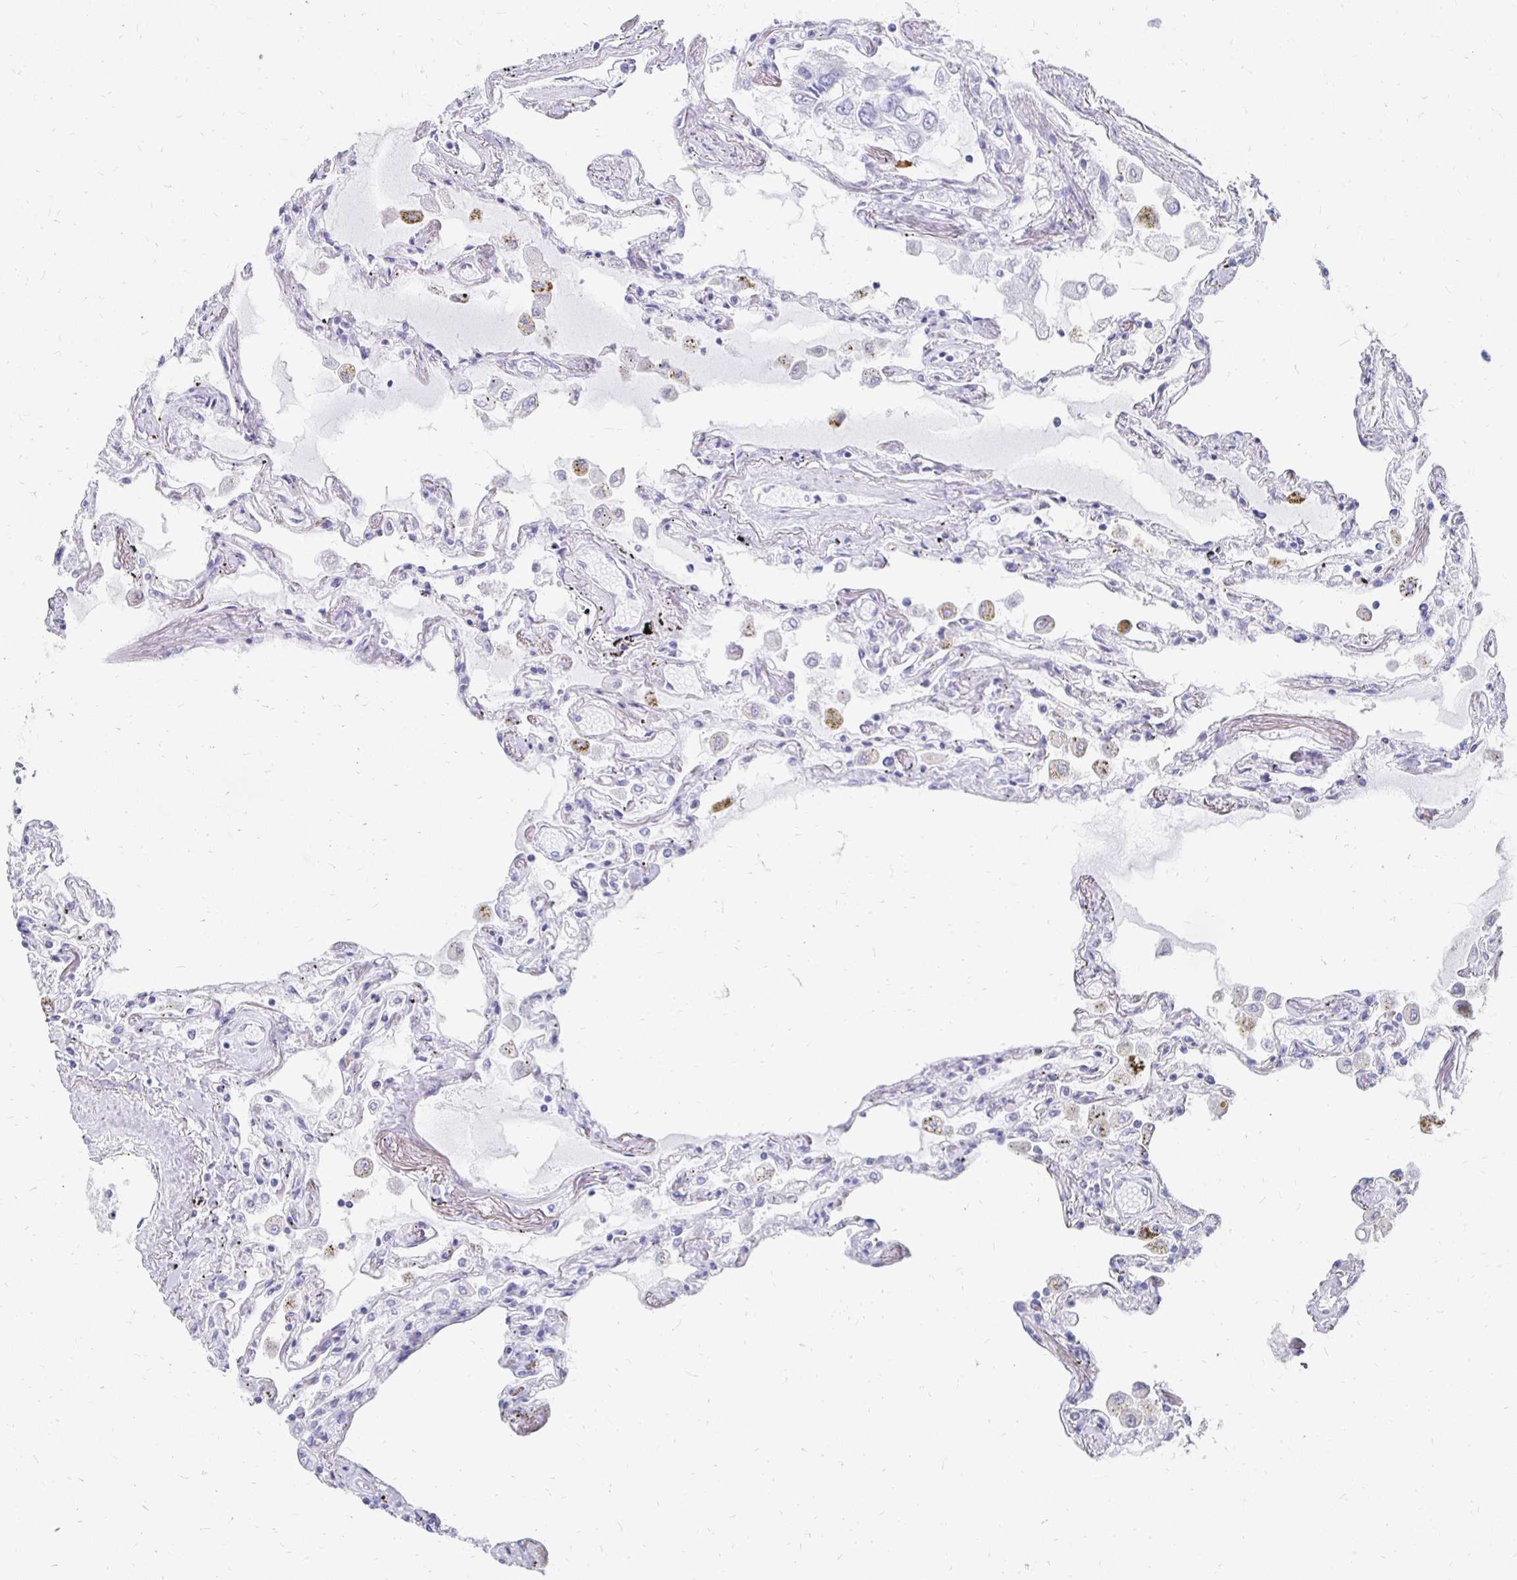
{"staining": {"intensity": "negative", "quantity": "none", "location": "none"}, "tissue": "lung", "cell_type": "Alveolar cells", "image_type": "normal", "snomed": [{"axis": "morphology", "description": "Normal tissue, NOS"}, {"axis": "morphology", "description": "Adenocarcinoma, NOS"}, {"axis": "topography", "description": "Cartilage tissue"}, {"axis": "topography", "description": "Lung"}], "caption": "Image shows no protein positivity in alveolar cells of normal lung. (Brightfield microscopy of DAB (3,3'-diaminobenzidine) immunohistochemistry (IHC) at high magnification).", "gene": "SYCP3", "patient": {"sex": "female", "age": 67}}